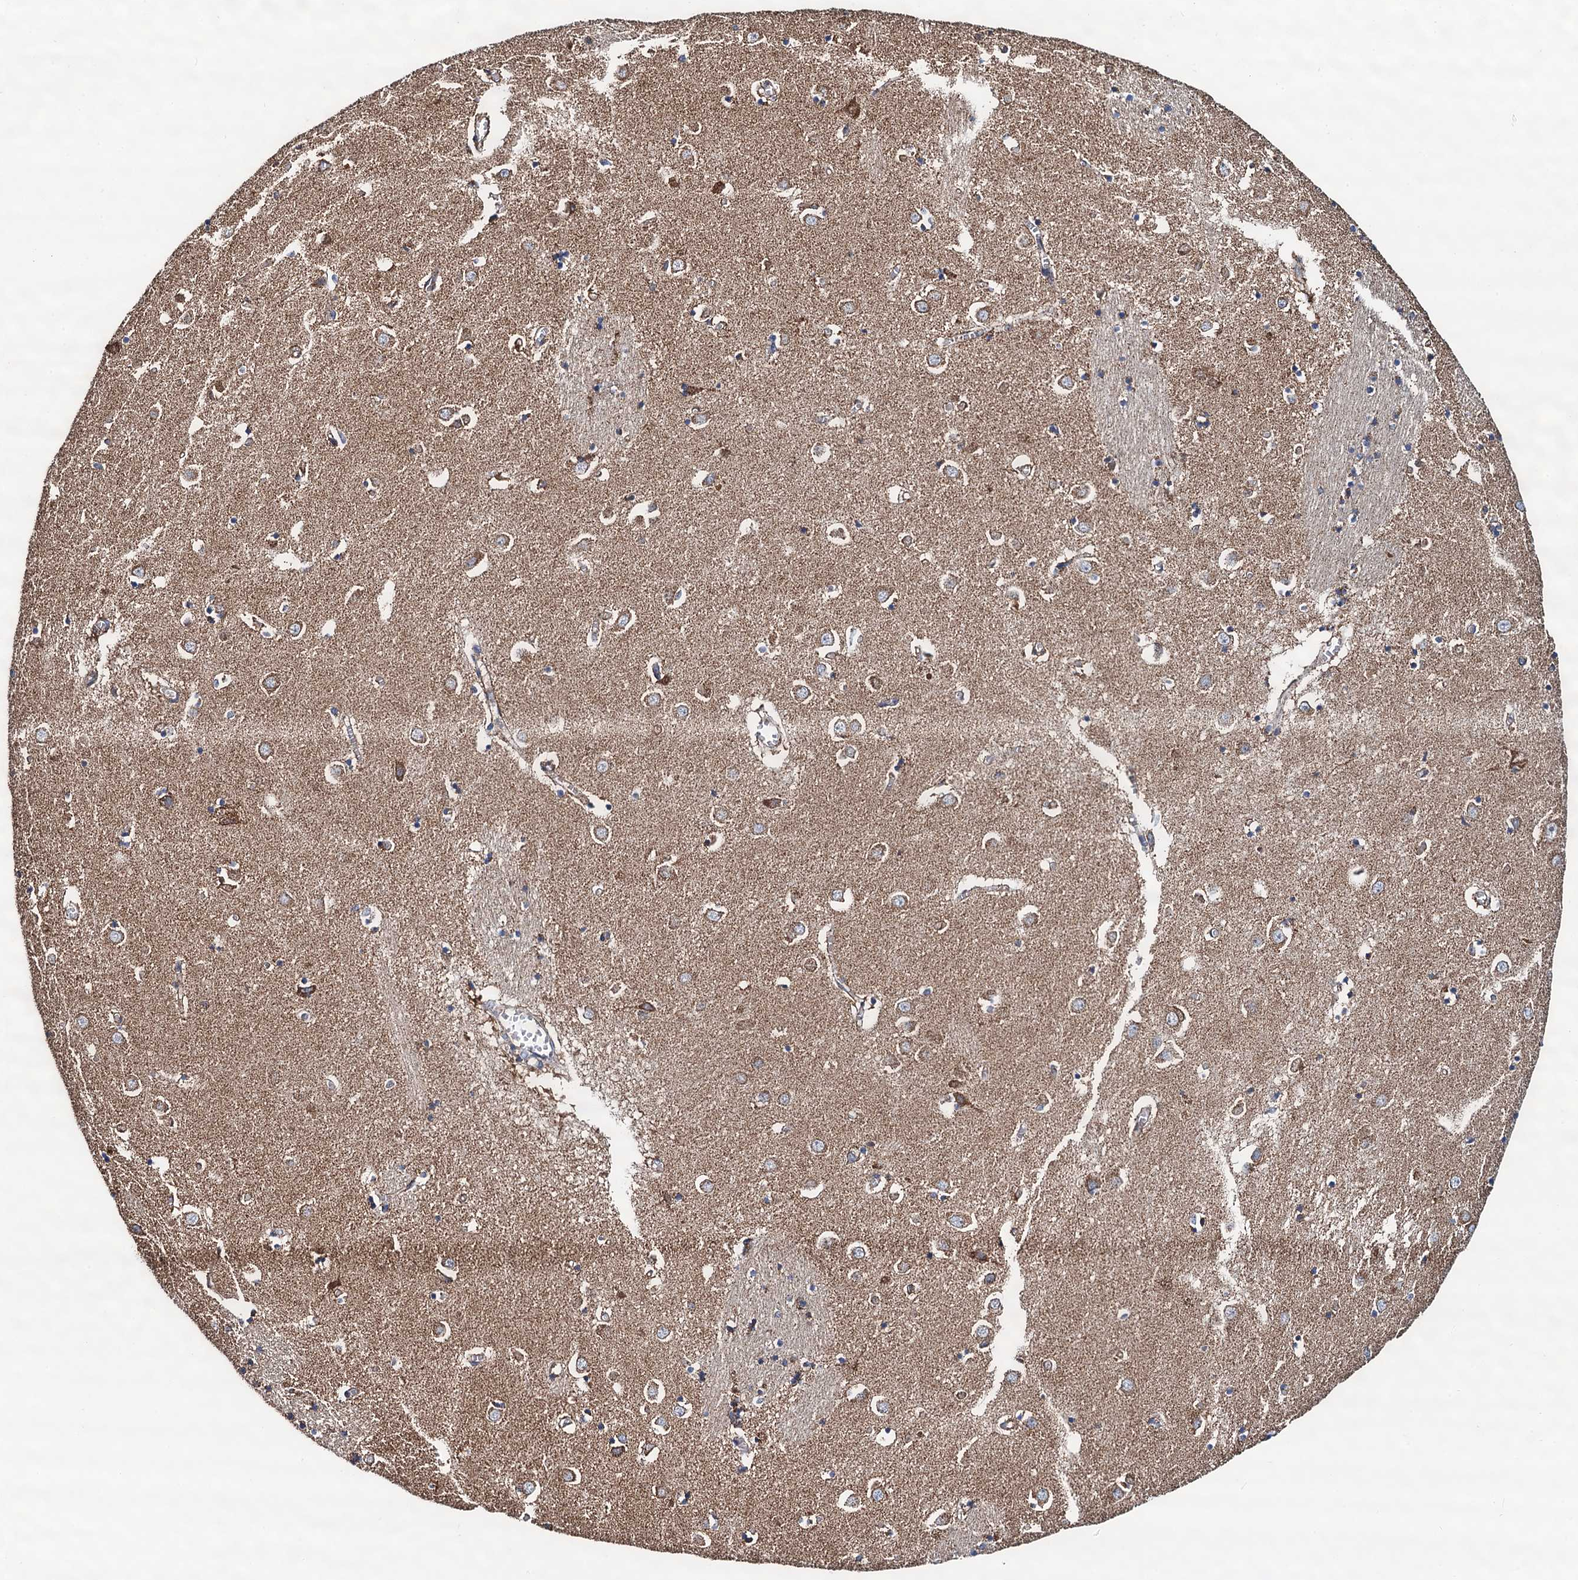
{"staining": {"intensity": "moderate", "quantity": "<25%", "location": "cytoplasmic/membranous"}, "tissue": "caudate", "cell_type": "Glial cells", "image_type": "normal", "snomed": [{"axis": "morphology", "description": "Normal tissue, NOS"}, {"axis": "topography", "description": "Lateral ventricle wall"}], "caption": "Caudate stained with immunohistochemistry (IHC) exhibits moderate cytoplasmic/membranous expression in approximately <25% of glial cells.", "gene": "AAGAB", "patient": {"sex": "male", "age": 70}}